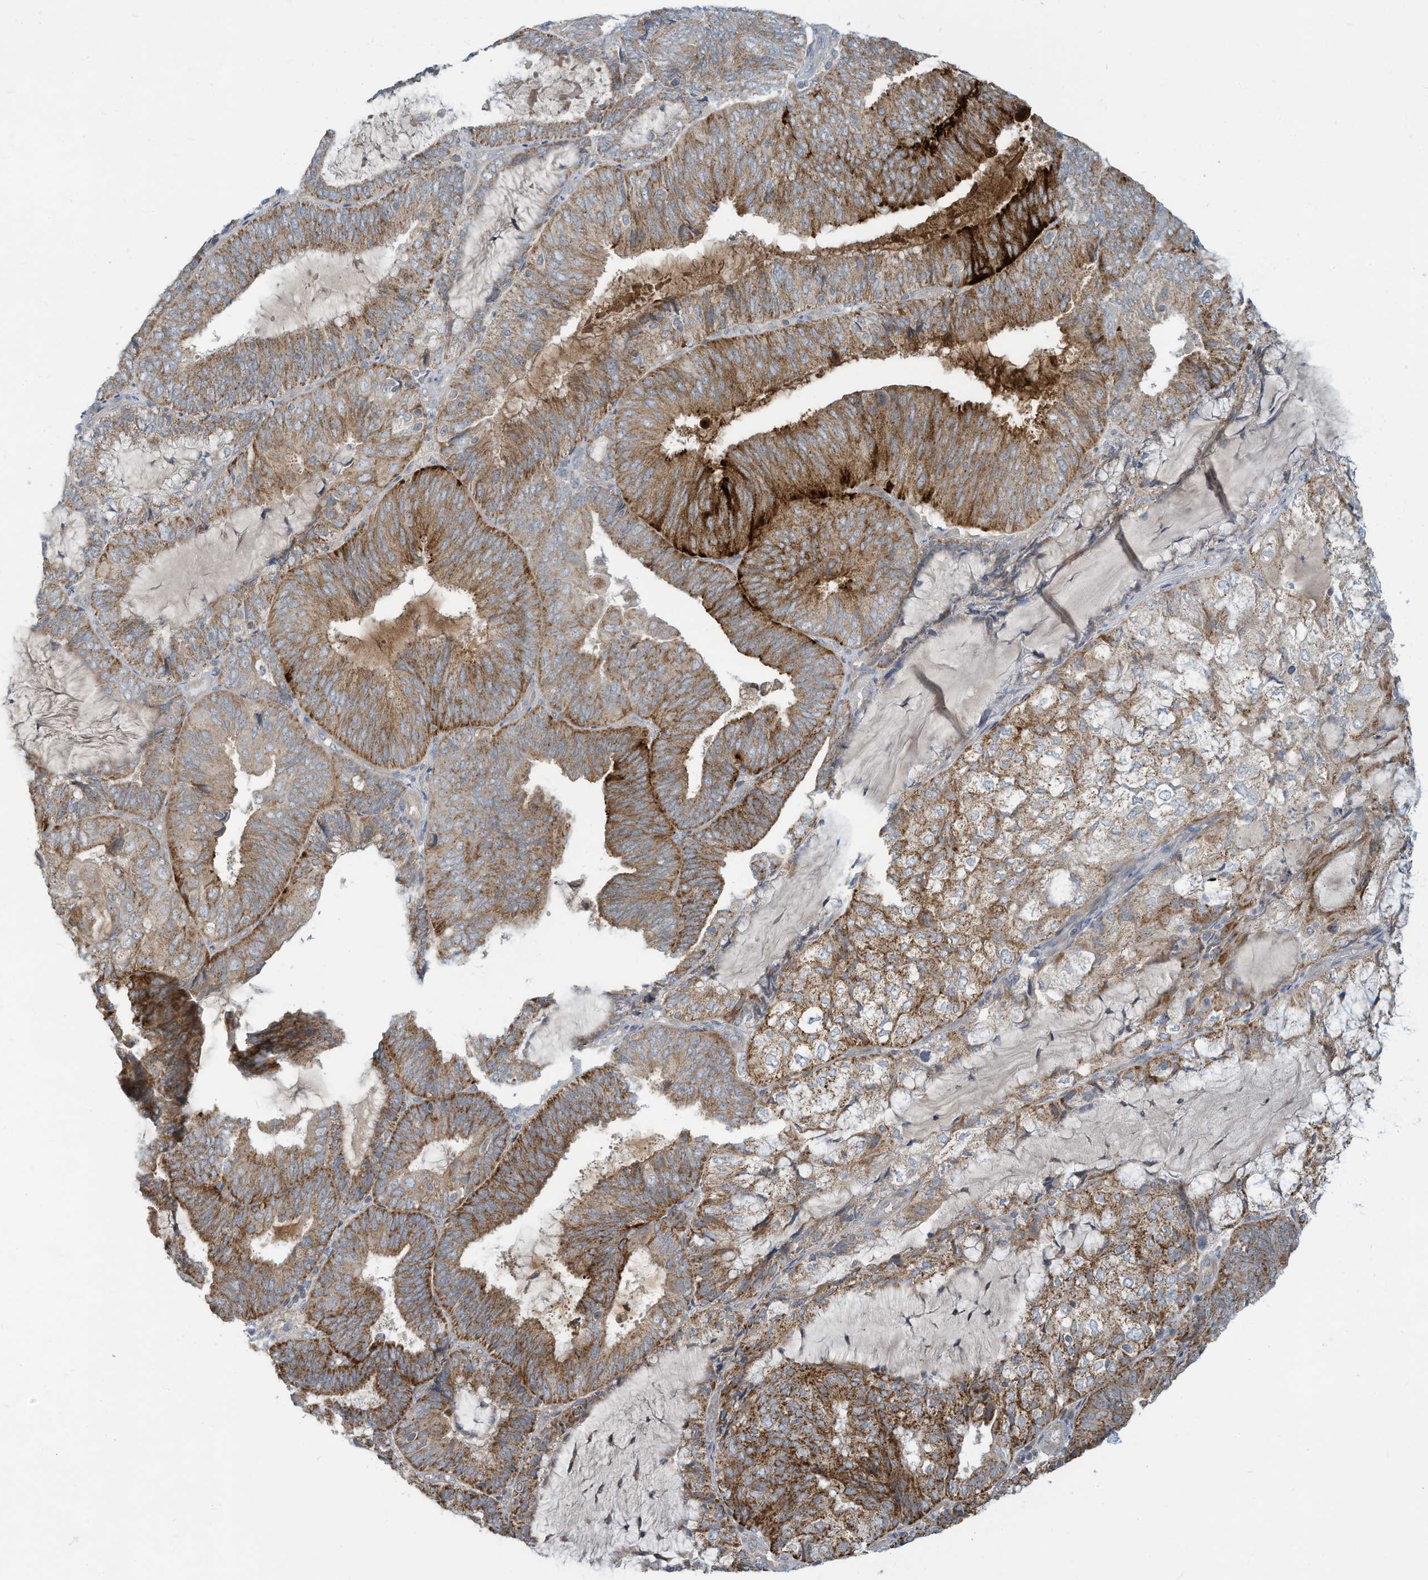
{"staining": {"intensity": "moderate", "quantity": ">75%", "location": "cytoplasmic/membranous"}, "tissue": "endometrial cancer", "cell_type": "Tumor cells", "image_type": "cancer", "snomed": [{"axis": "morphology", "description": "Adenocarcinoma, NOS"}, {"axis": "topography", "description": "Endometrium"}], "caption": "Protein analysis of endometrial adenocarcinoma tissue exhibits moderate cytoplasmic/membranous staining in about >75% of tumor cells. Using DAB (brown) and hematoxylin (blue) stains, captured at high magnification using brightfield microscopy.", "gene": "SCGB1D2", "patient": {"sex": "female", "age": 81}}